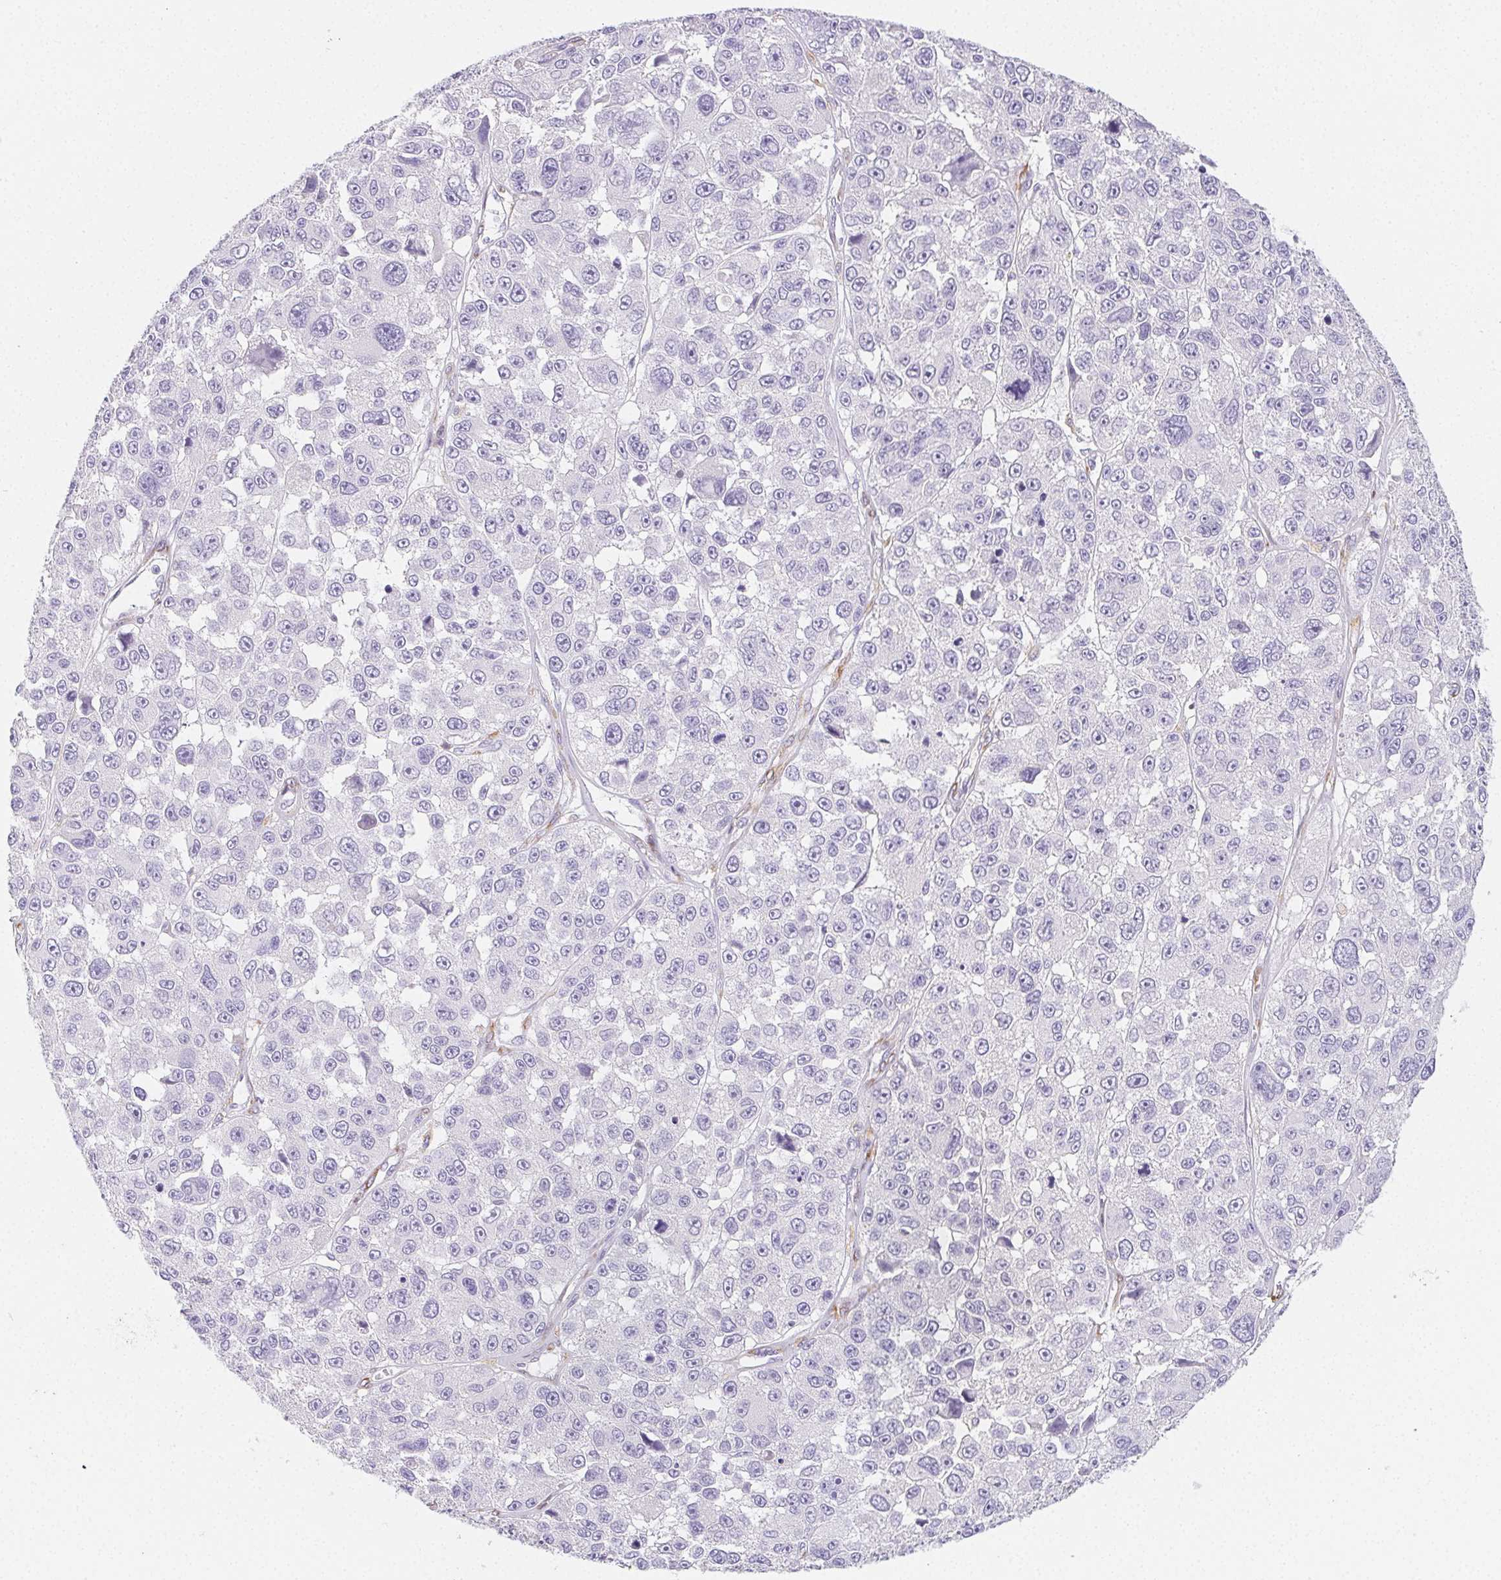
{"staining": {"intensity": "negative", "quantity": "none", "location": "none"}, "tissue": "melanoma", "cell_type": "Tumor cells", "image_type": "cancer", "snomed": [{"axis": "morphology", "description": "Malignant melanoma, NOS"}, {"axis": "topography", "description": "Skin"}], "caption": "Photomicrograph shows no protein positivity in tumor cells of malignant melanoma tissue.", "gene": "HRC", "patient": {"sex": "female", "age": 66}}